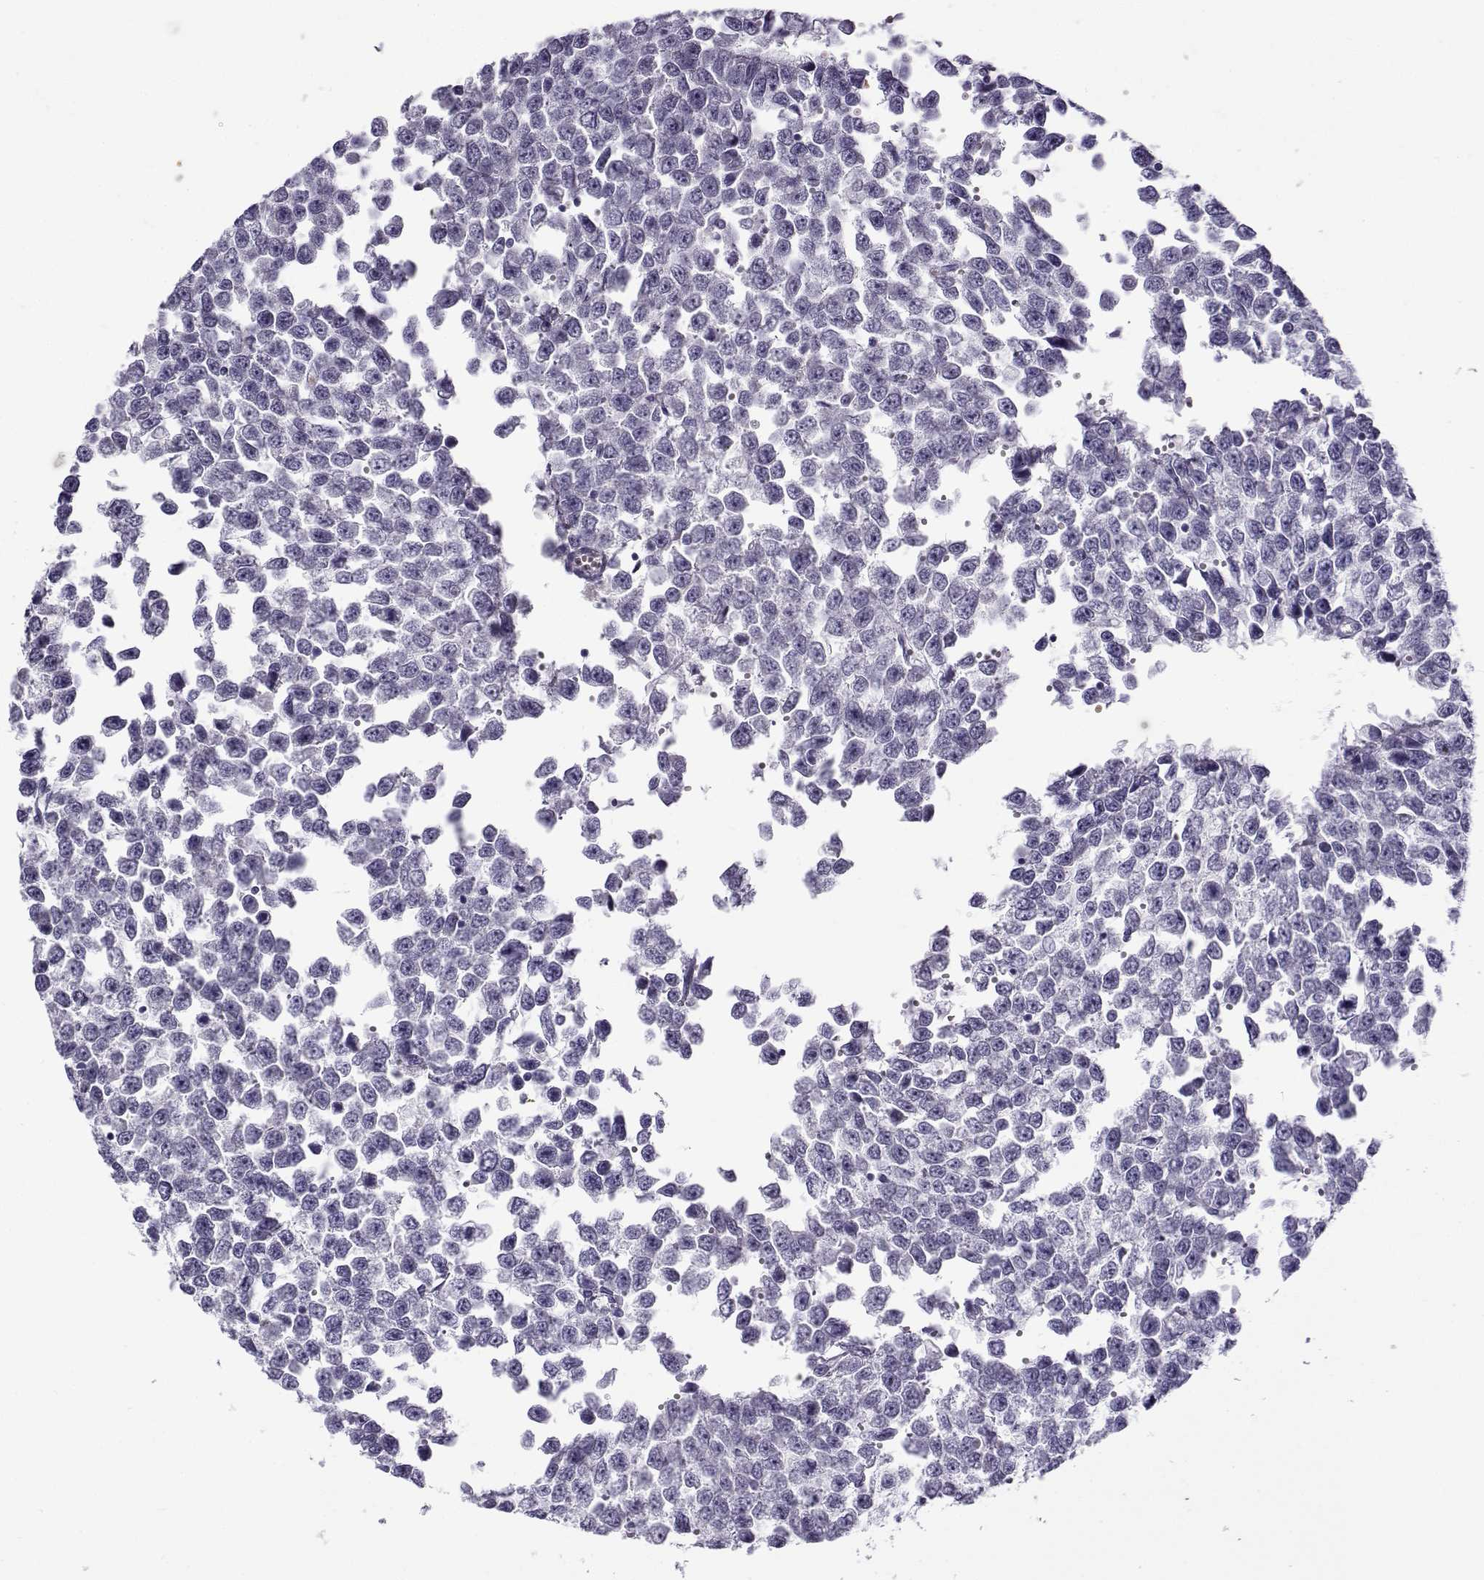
{"staining": {"intensity": "negative", "quantity": "none", "location": "none"}, "tissue": "testis cancer", "cell_type": "Tumor cells", "image_type": "cancer", "snomed": [{"axis": "morphology", "description": "Normal tissue, NOS"}, {"axis": "morphology", "description": "Seminoma, NOS"}, {"axis": "topography", "description": "Testis"}, {"axis": "topography", "description": "Epididymis"}], "caption": "High power microscopy image of an IHC micrograph of testis cancer (seminoma), revealing no significant positivity in tumor cells.", "gene": "GTSF1L", "patient": {"sex": "male", "age": 34}}